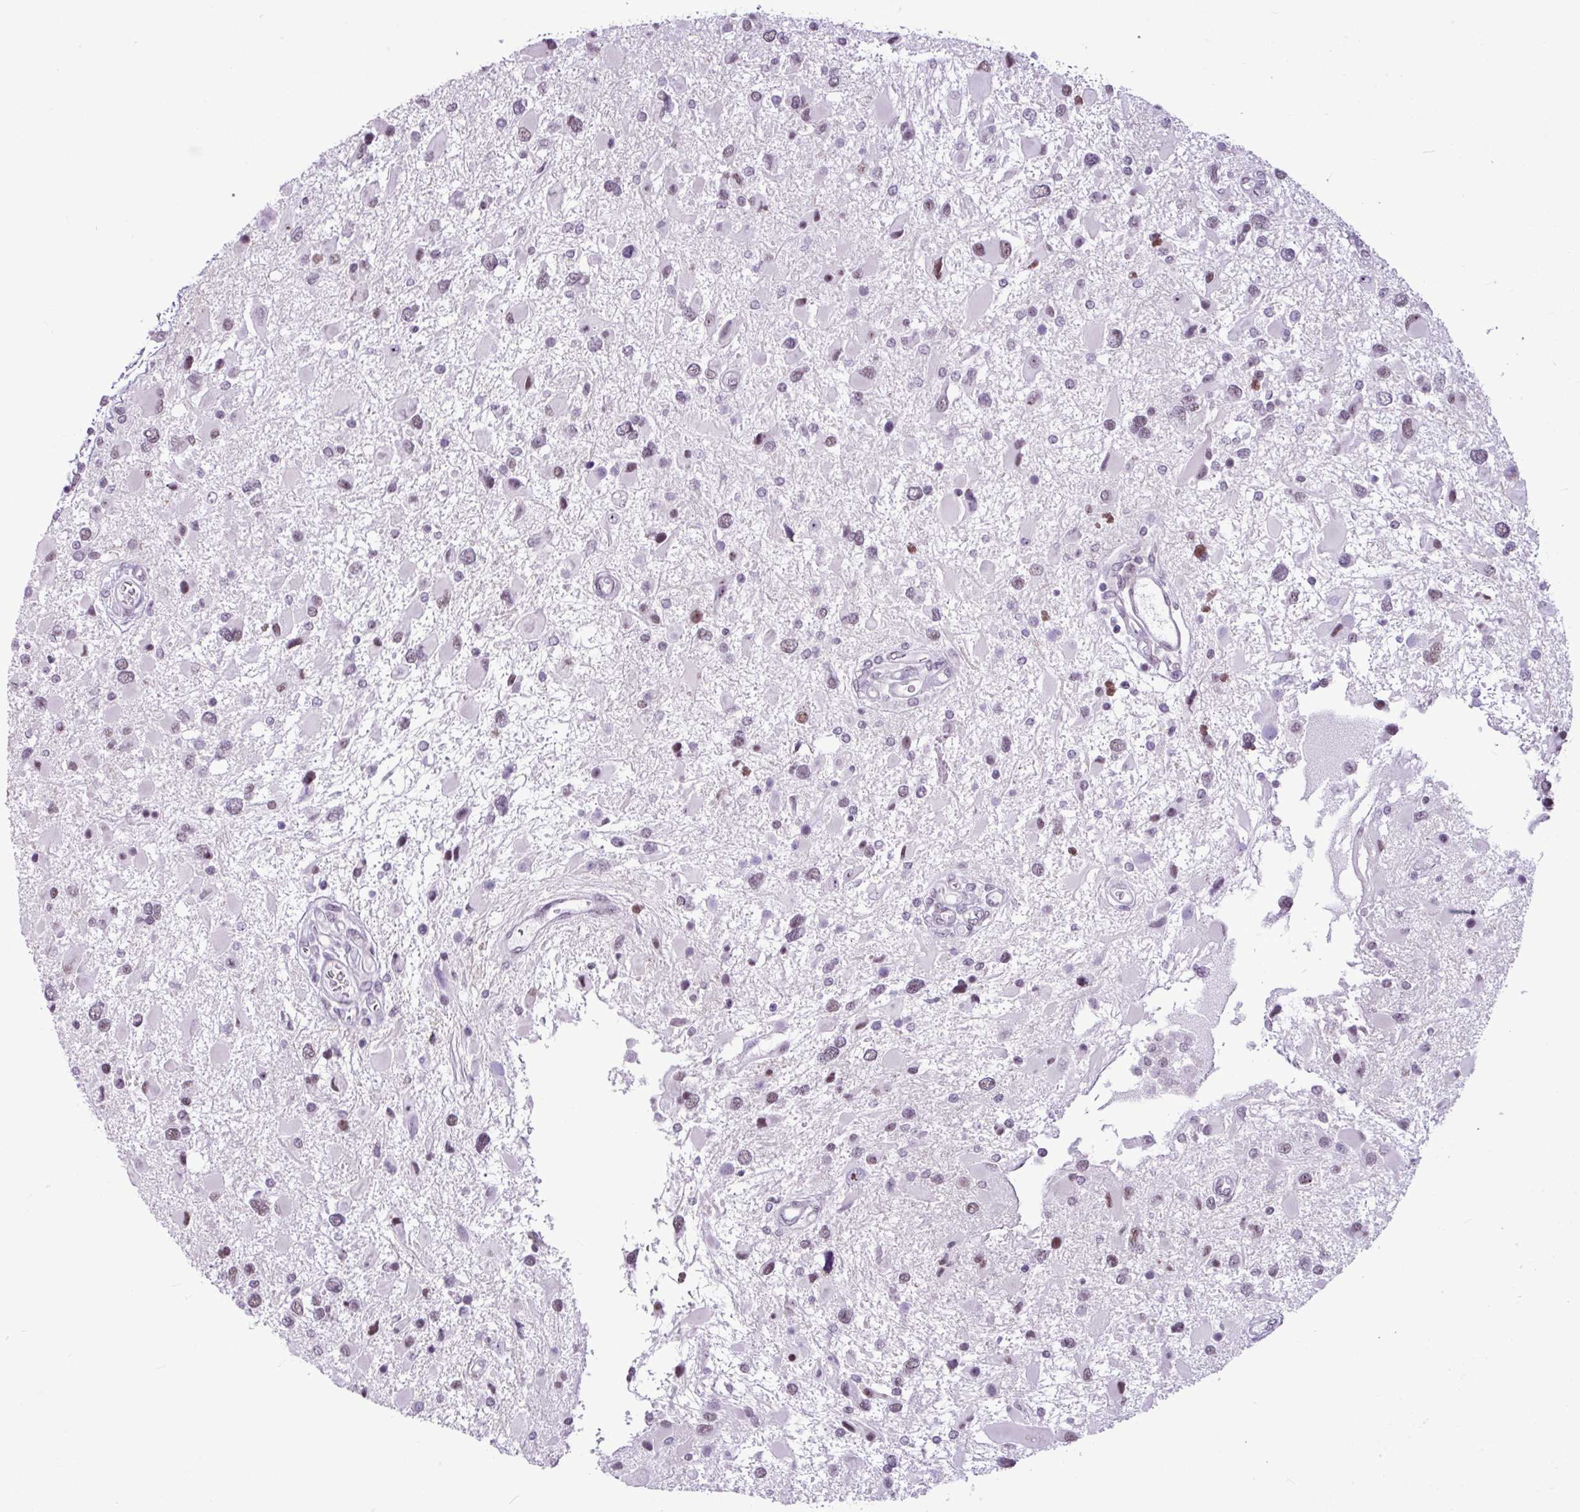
{"staining": {"intensity": "moderate", "quantity": "25%-75%", "location": "nuclear"}, "tissue": "glioma", "cell_type": "Tumor cells", "image_type": "cancer", "snomed": [{"axis": "morphology", "description": "Glioma, malignant, High grade"}, {"axis": "topography", "description": "Brain"}], "caption": "High-magnification brightfield microscopy of glioma stained with DAB (3,3'-diaminobenzidine) (brown) and counterstained with hematoxylin (blue). tumor cells exhibit moderate nuclear positivity is identified in approximately25%-75% of cells. Immunohistochemistry (ihc) stains the protein of interest in brown and the nuclei are stained blue.", "gene": "UTP18", "patient": {"sex": "male", "age": 53}}